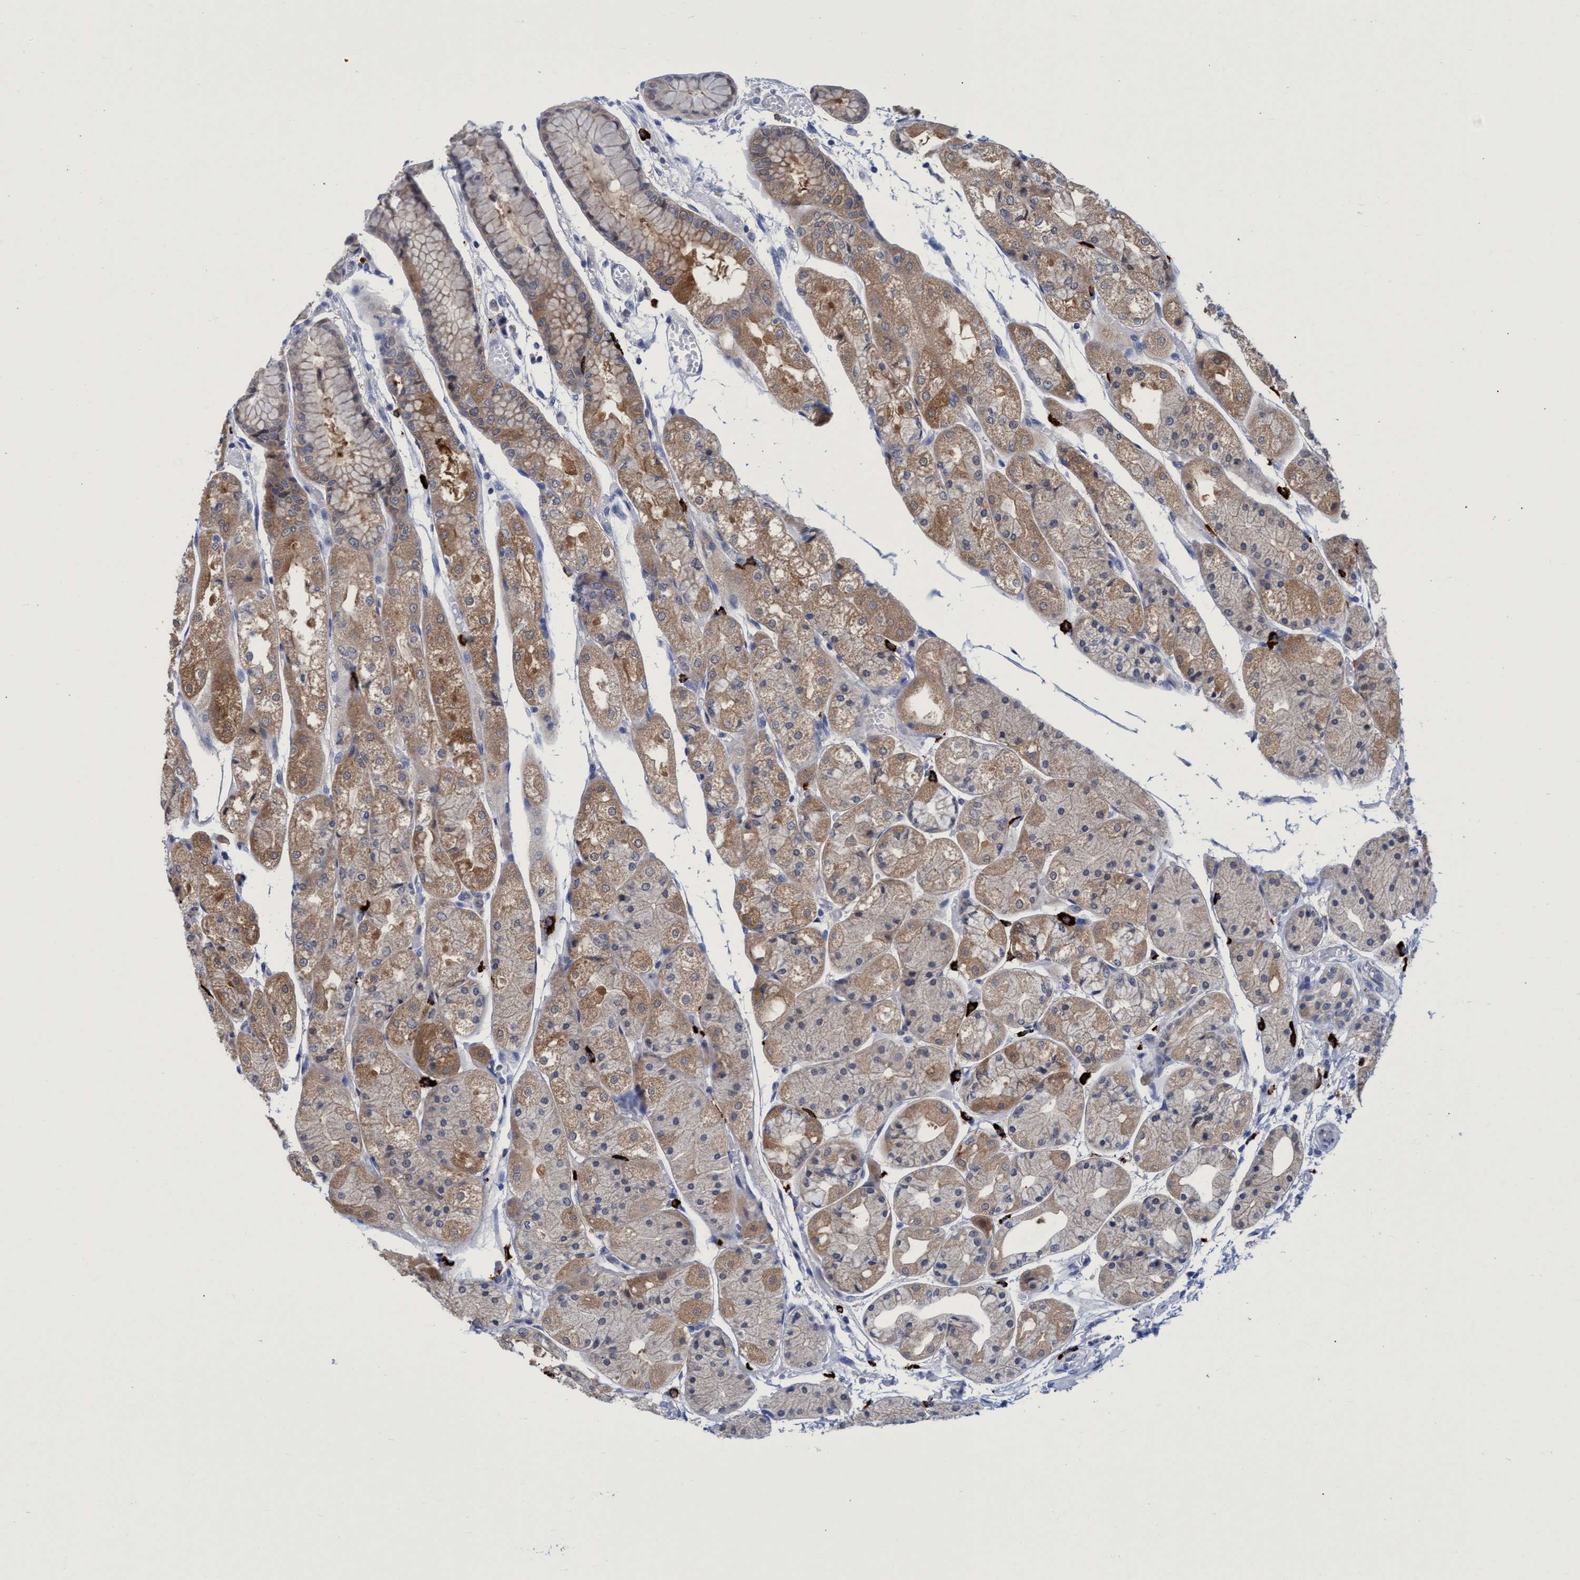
{"staining": {"intensity": "moderate", "quantity": "25%-75%", "location": "cytoplasmic/membranous"}, "tissue": "stomach", "cell_type": "Glandular cells", "image_type": "normal", "snomed": [{"axis": "morphology", "description": "Normal tissue, NOS"}, {"axis": "topography", "description": "Stomach, upper"}], "caption": "About 25%-75% of glandular cells in unremarkable stomach show moderate cytoplasmic/membranous protein positivity as visualized by brown immunohistochemical staining.", "gene": "PNPO", "patient": {"sex": "male", "age": 72}}